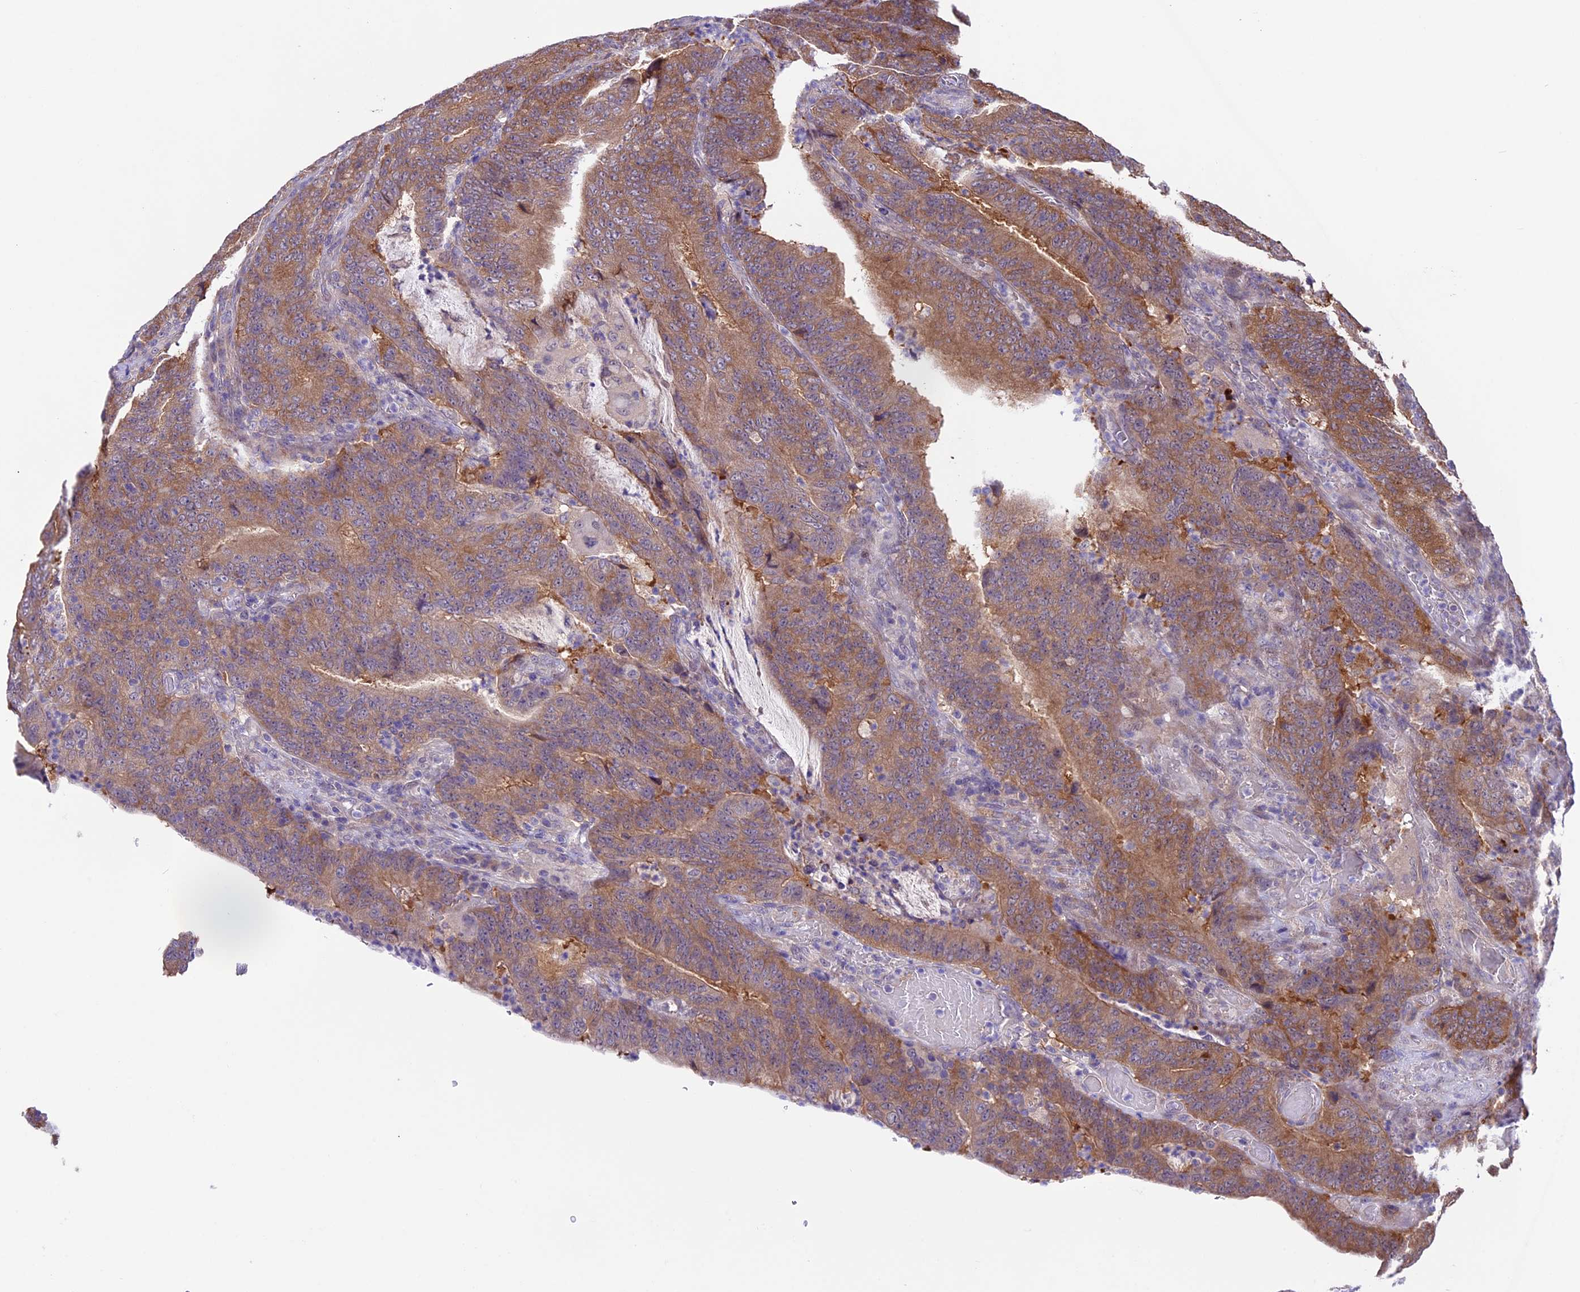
{"staining": {"intensity": "moderate", "quantity": ">75%", "location": "cytoplasmic/membranous"}, "tissue": "colorectal cancer", "cell_type": "Tumor cells", "image_type": "cancer", "snomed": [{"axis": "morphology", "description": "Normal tissue, NOS"}, {"axis": "morphology", "description": "Adenocarcinoma, NOS"}, {"axis": "topography", "description": "Colon"}], "caption": "Tumor cells display medium levels of moderate cytoplasmic/membranous expression in approximately >75% of cells in human colorectal cancer (adenocarcinoma). (IHC, brightfield microscopy, high magnification).", "gene": "XKR7", "patient": {"sex": "female", "age": 75}}